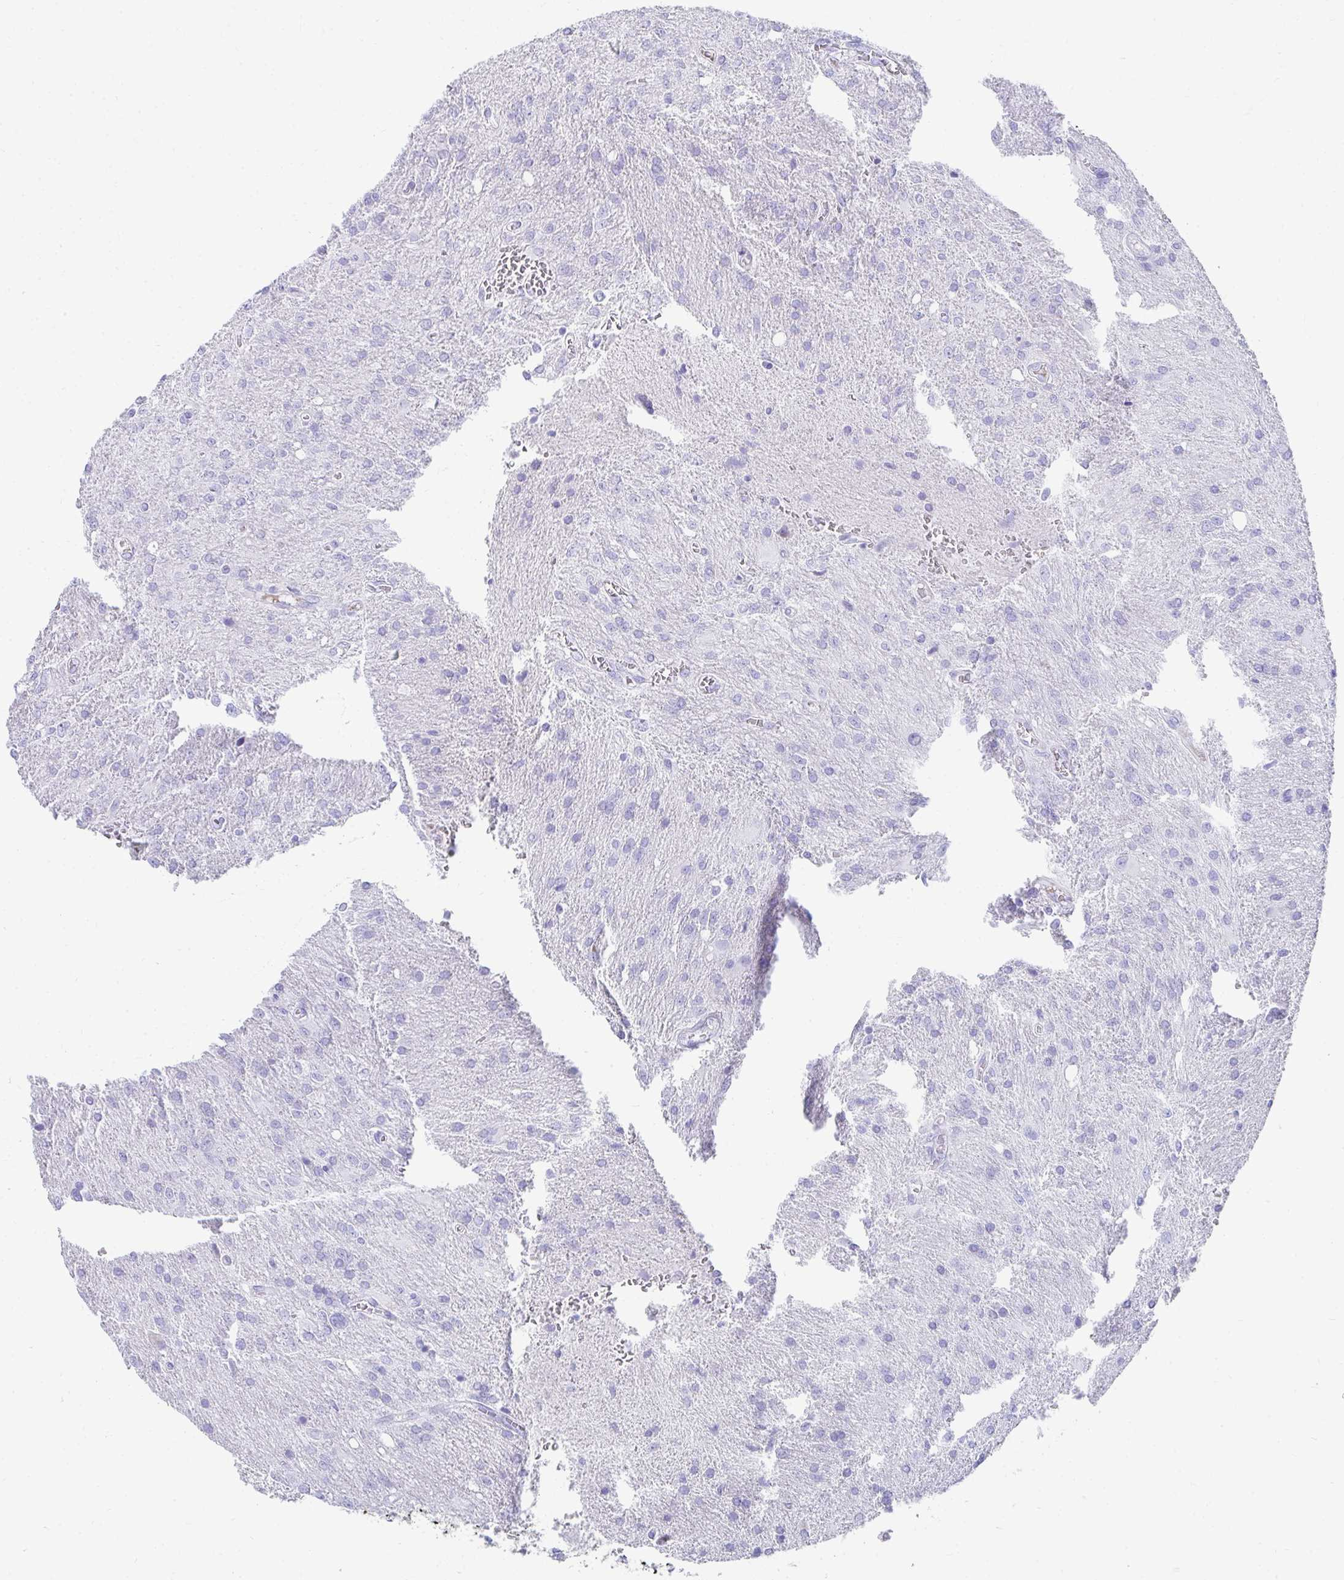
{"staining": {"intensity": "negative", "quantity": "none", "location": "none"}, "tissue": "glioma", "cell_type": "Tumor cells", "image_type": "cancer", "snomed": [{"axis": "morphology", "description": "Glioma, malignant, Low grade"}, {"axis": "topography", "description": "Brain"}], "caption": "An immunohistochemistry histopathology image of glioma is shown. There is no staining in tumor cells of glioma.", "gene": "TNNT1", "patient": {"sex": "male", "age": 66}}